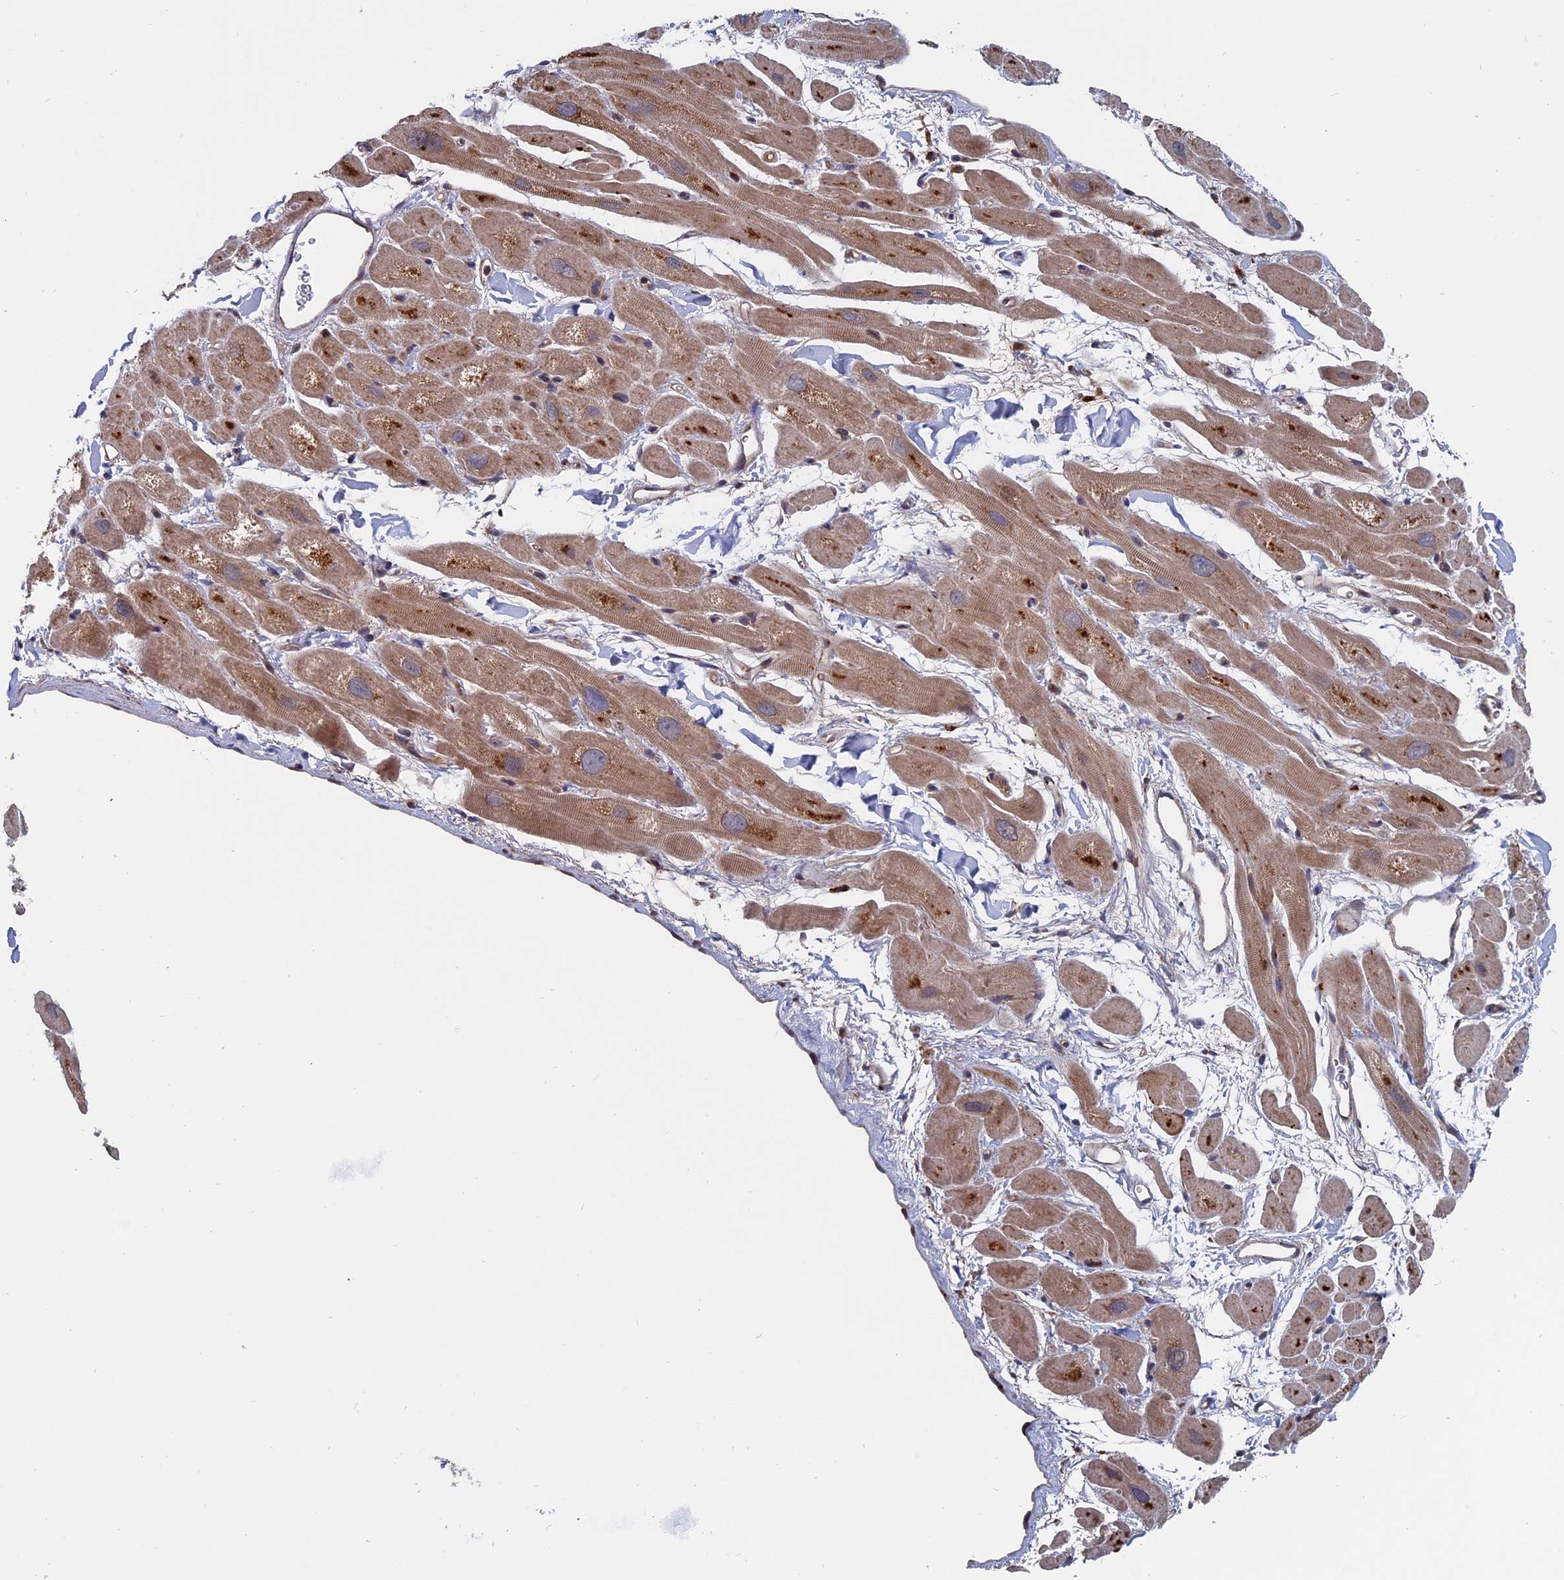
{"staining": {"intensity": "moderate", "quantity": "<25%", "location": "cytoplasmic/membranous"}, "tissue": "heart muscle", "cell_type": "Cardiomyocytes", "image_type": "normal", "snomed": [{"axis": "morphology", "description": "Normal tissue, NOS"}, {"axis": "topography", "description": "Heart"}], "caption": "This histopathology image demonstrates IHC staining of unremarkable heart muscle, with low moderate cytoplasmic/membranous expression in about <25% of cardiomyocytes.", "gene": "TRAPPC2L", "patient": {"sex": "male", "age": 49}}